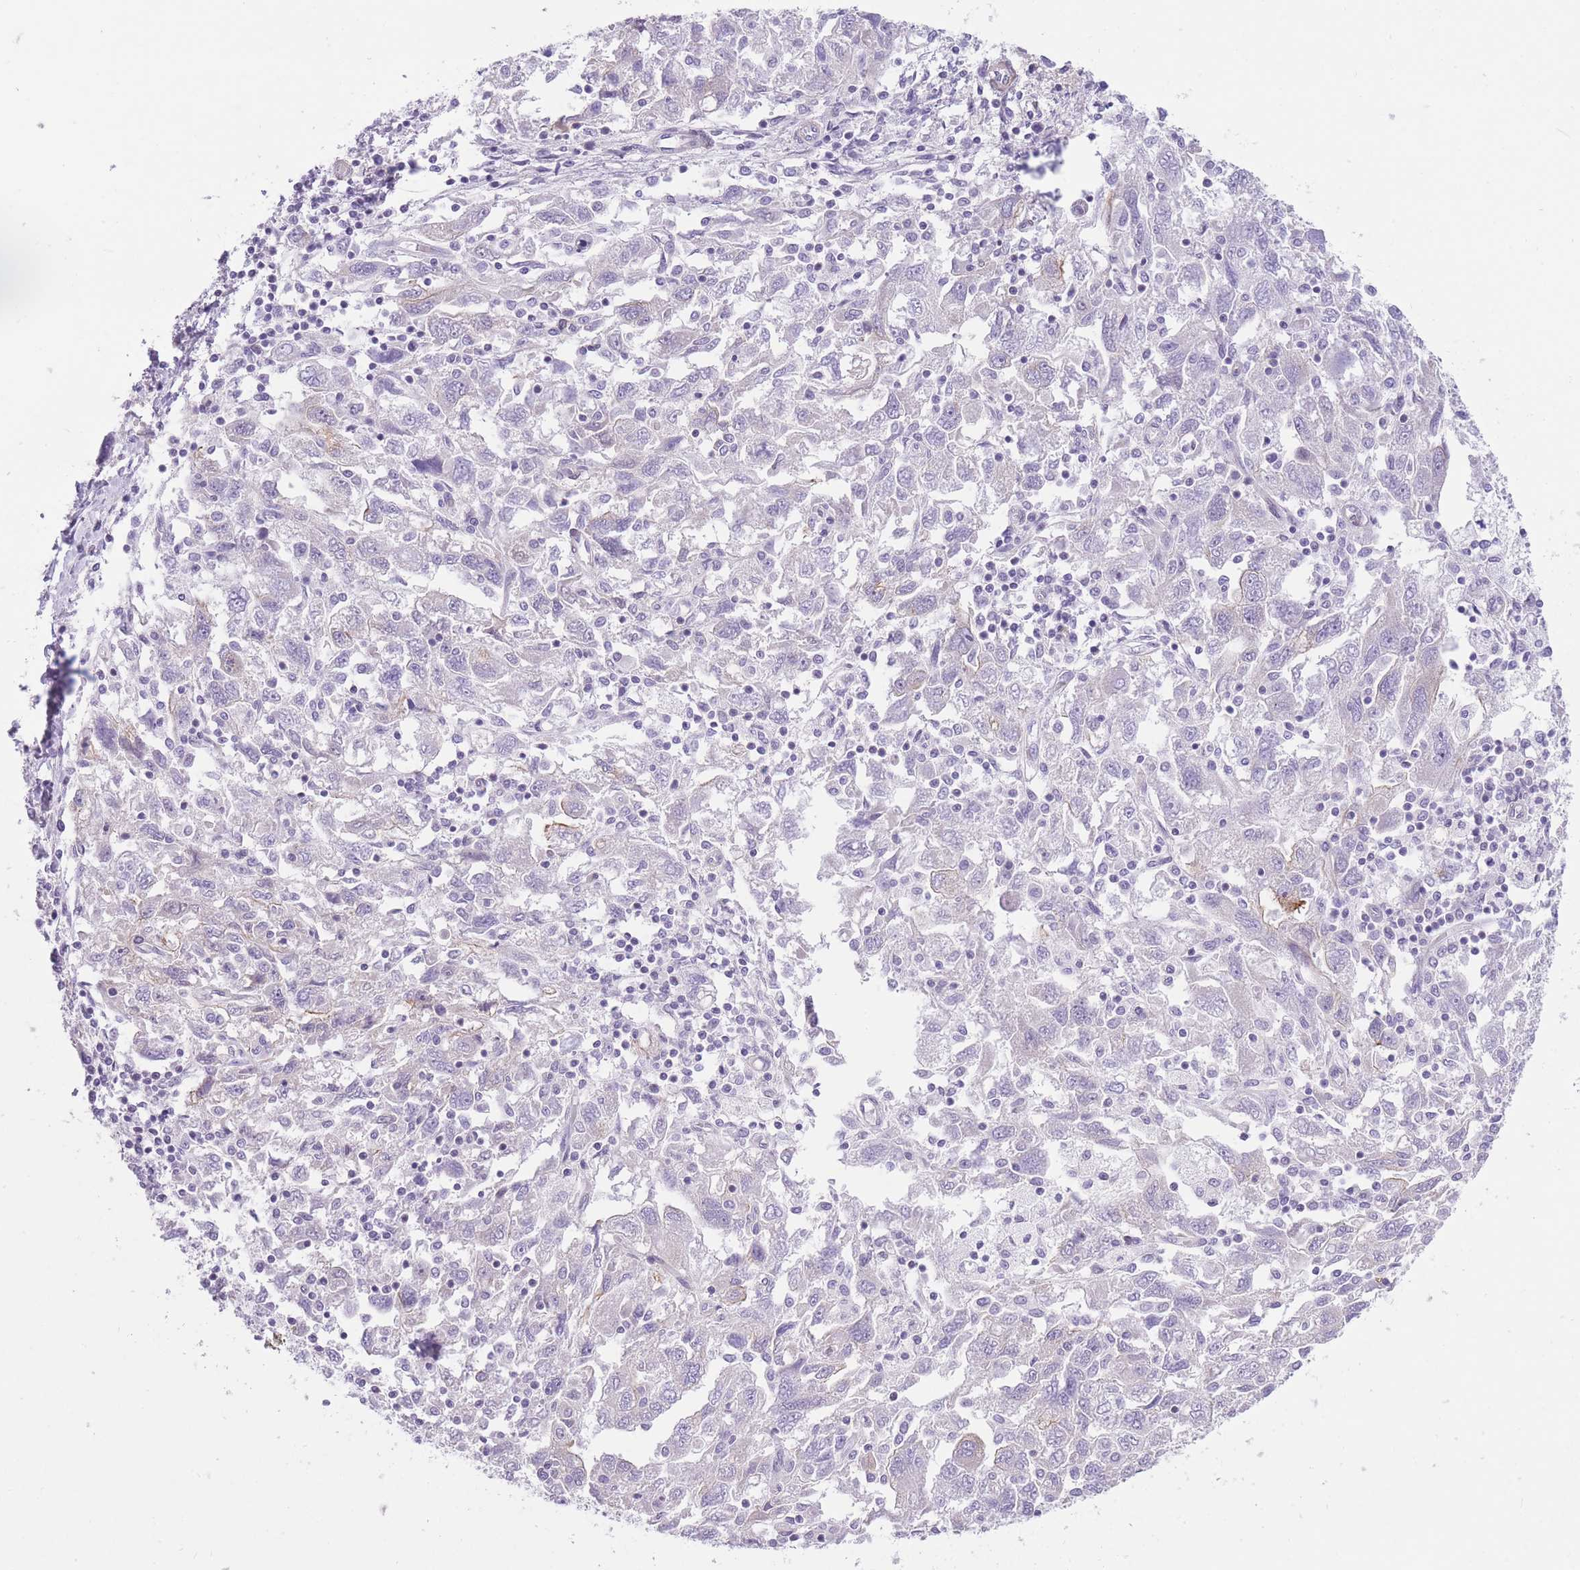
{"staining": {"intensity": "negative", "quantity": "none", "location": "none"}, "tissue": "ovarian cancer", "cell_type": "Tumor cells", "image_type": "cancer", "snomed": [{"axis": "morphology", "description": "Carcinoma, NOS"}, {"axis": "morphology", "description": "Cystadenocarcinoma, serous, NOS"}, {"axis": "topography", "description": "Ovary"}], "caption": "IHC histopathology image of ovarian cancer stained for a protein (brown), which reveals no expression in tumor cells.", "gene": "OR11H12", "patient": {"sex": "female", "age": 69}}